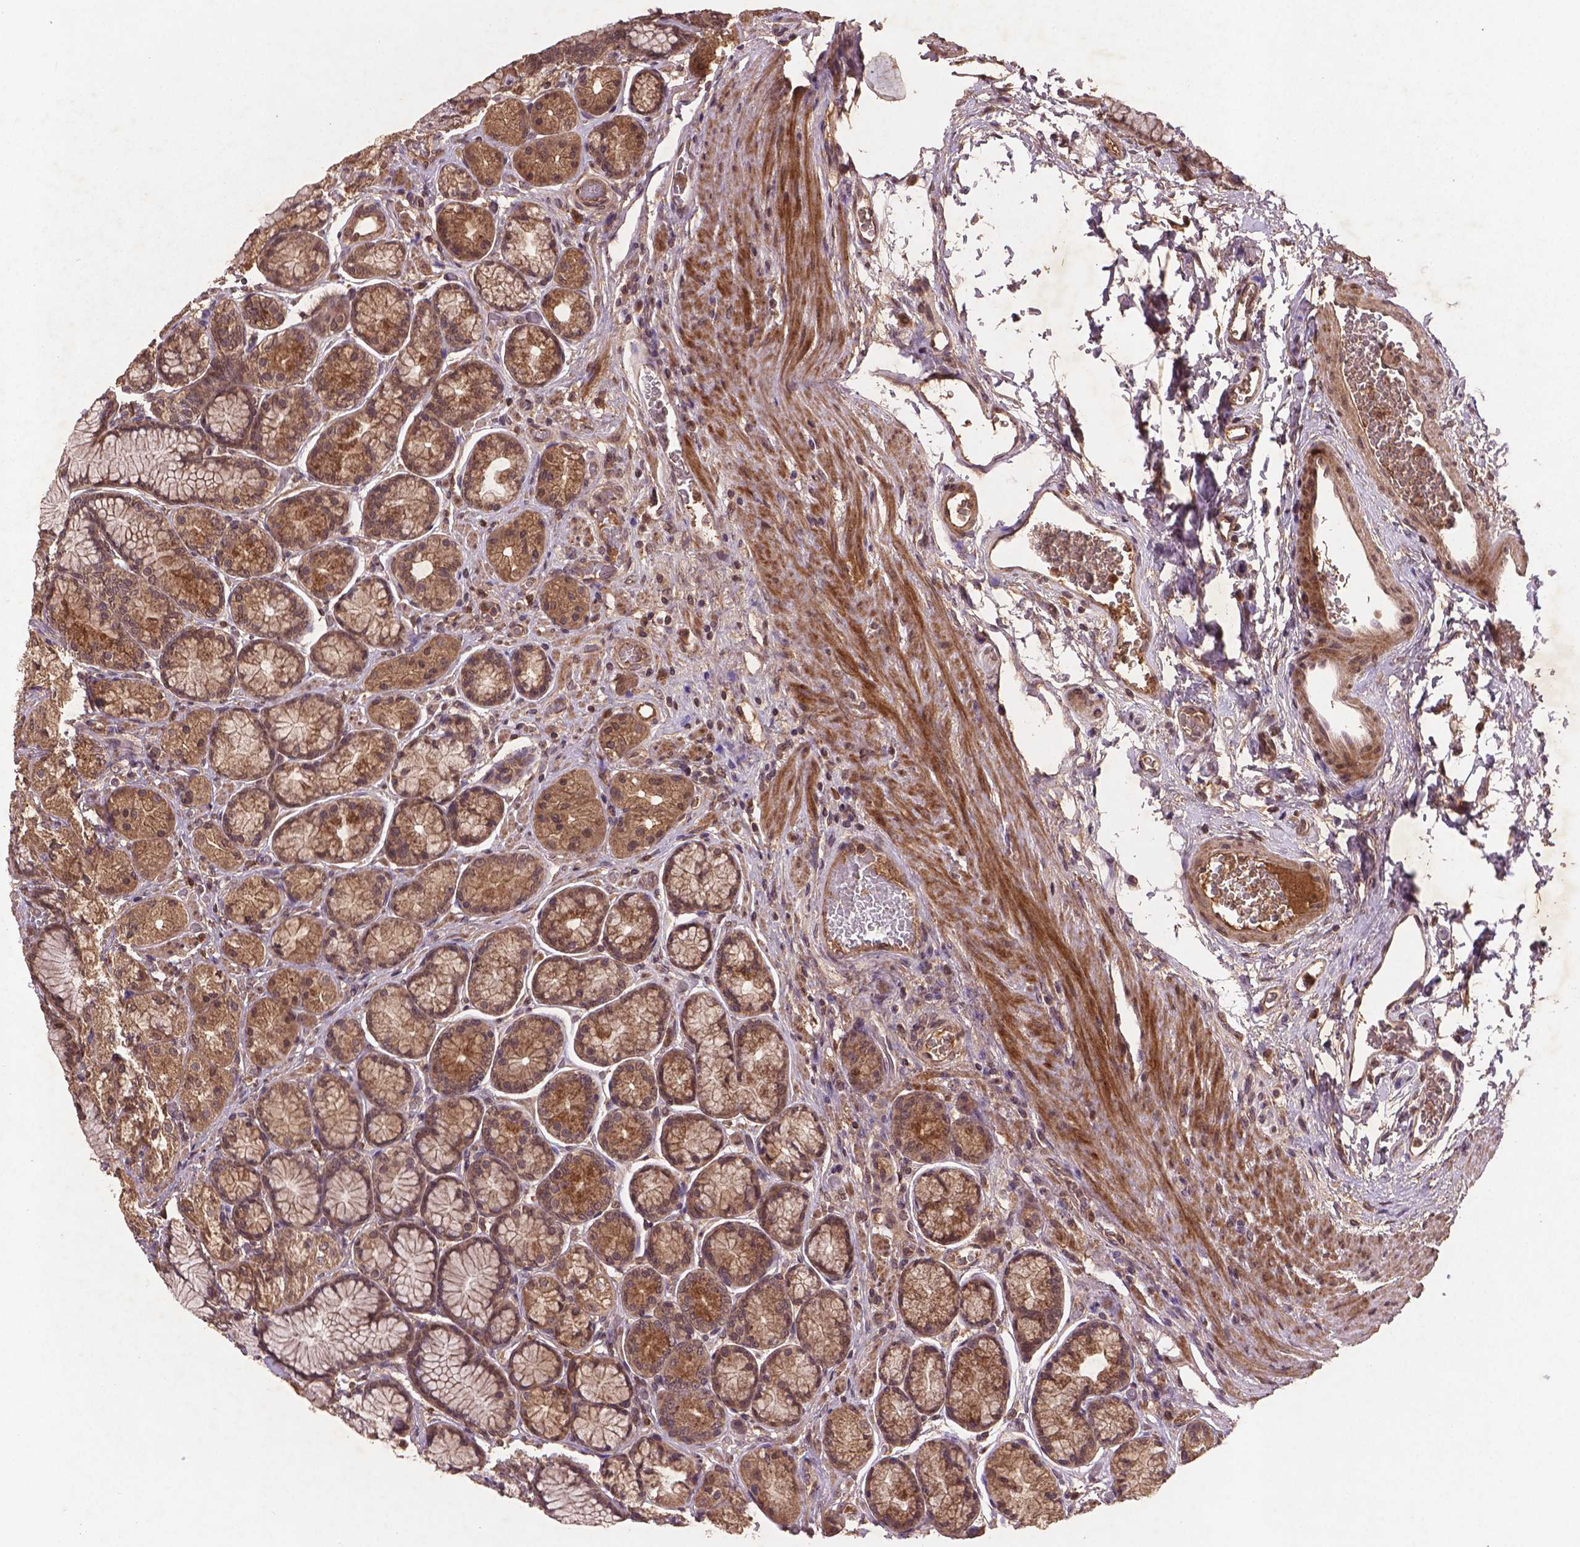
{"staining": {"intensity": "moderate", "quantity": ">75%", "location": "cytoplasmic/membranous,nuclear"}, "tissue": "stomach", "cell_type": "Glandular cells", "image_type": "normal", "snomed": [{"axis": "morphology", "description": "Normal tissue, NOS"}, {"axis": "morphology", "description": "Adenocarcinoma, NOS"}, {"axis": "morphology", "description": "Adenocarcinoma, High grade"}, {"axis": "topography", "description": "Stomach, upper"}, {"axis": "topography", "description": "Stomach"}], "caption": "Stomach stained with a protein marker displays moderate staining in glandular cells.", "gene": "NIPAL2", "patient": {"sex": "female", "age": 65}}